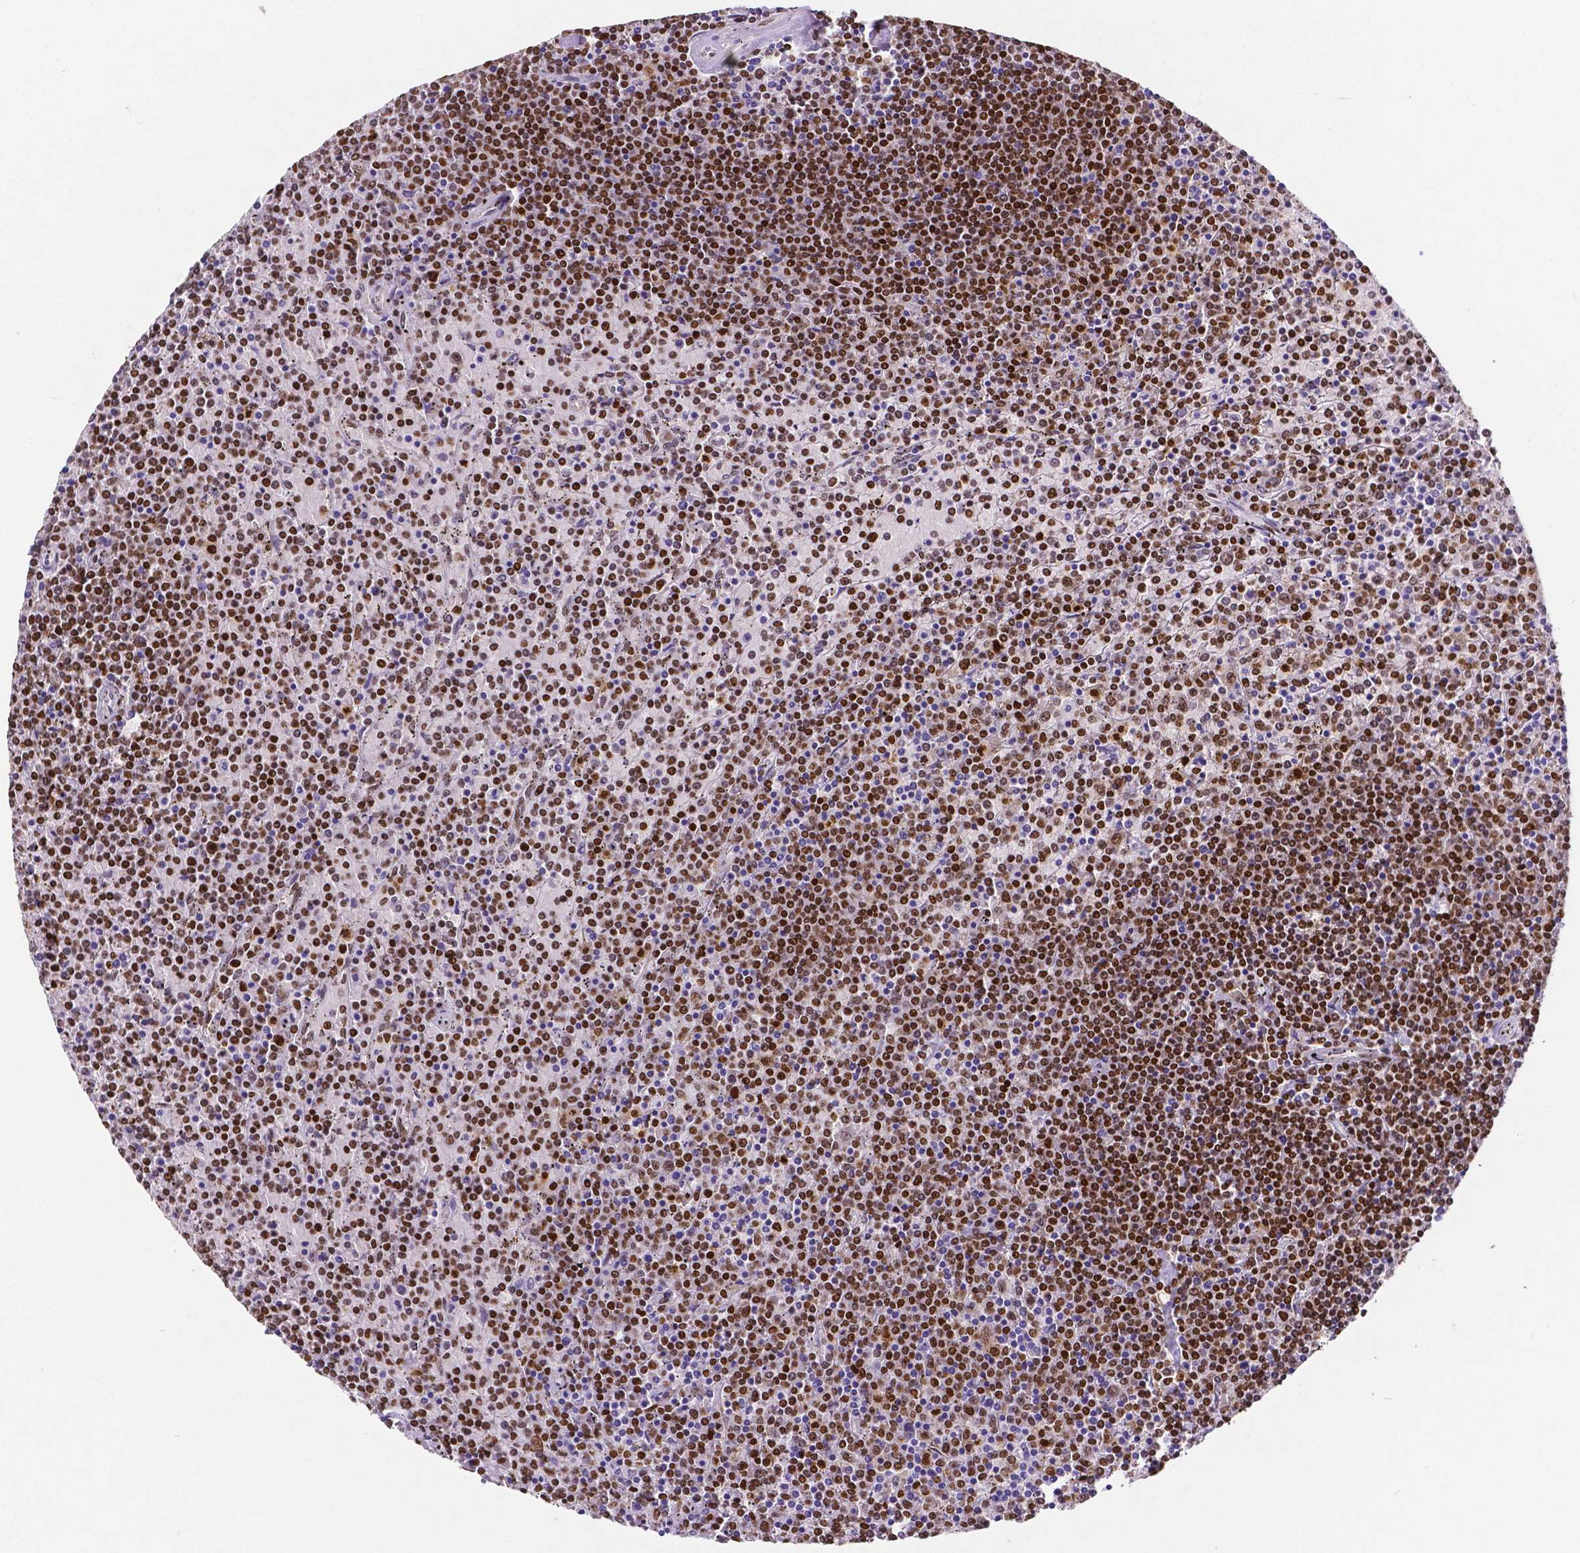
{"staining": {"intensity": "moderate", "quantity": ">75%", "location": "nuclear"}, "tissue": "lymphoma", "cell_type": "Tumor cells", "image_type": "cancer", "snomed": [{"axis": "morphology", "description": "Malignant lymphoma, non-Hodgkin's type, Low grade"}, {"axis": "topography", "description": "Spleen"}], "caption": "Tumor cells show moderate nuclear positivity in about >75% of cells in lymphoma.", "gene": "MEF2C", "patient": {"sex": "female", "age": 77}}